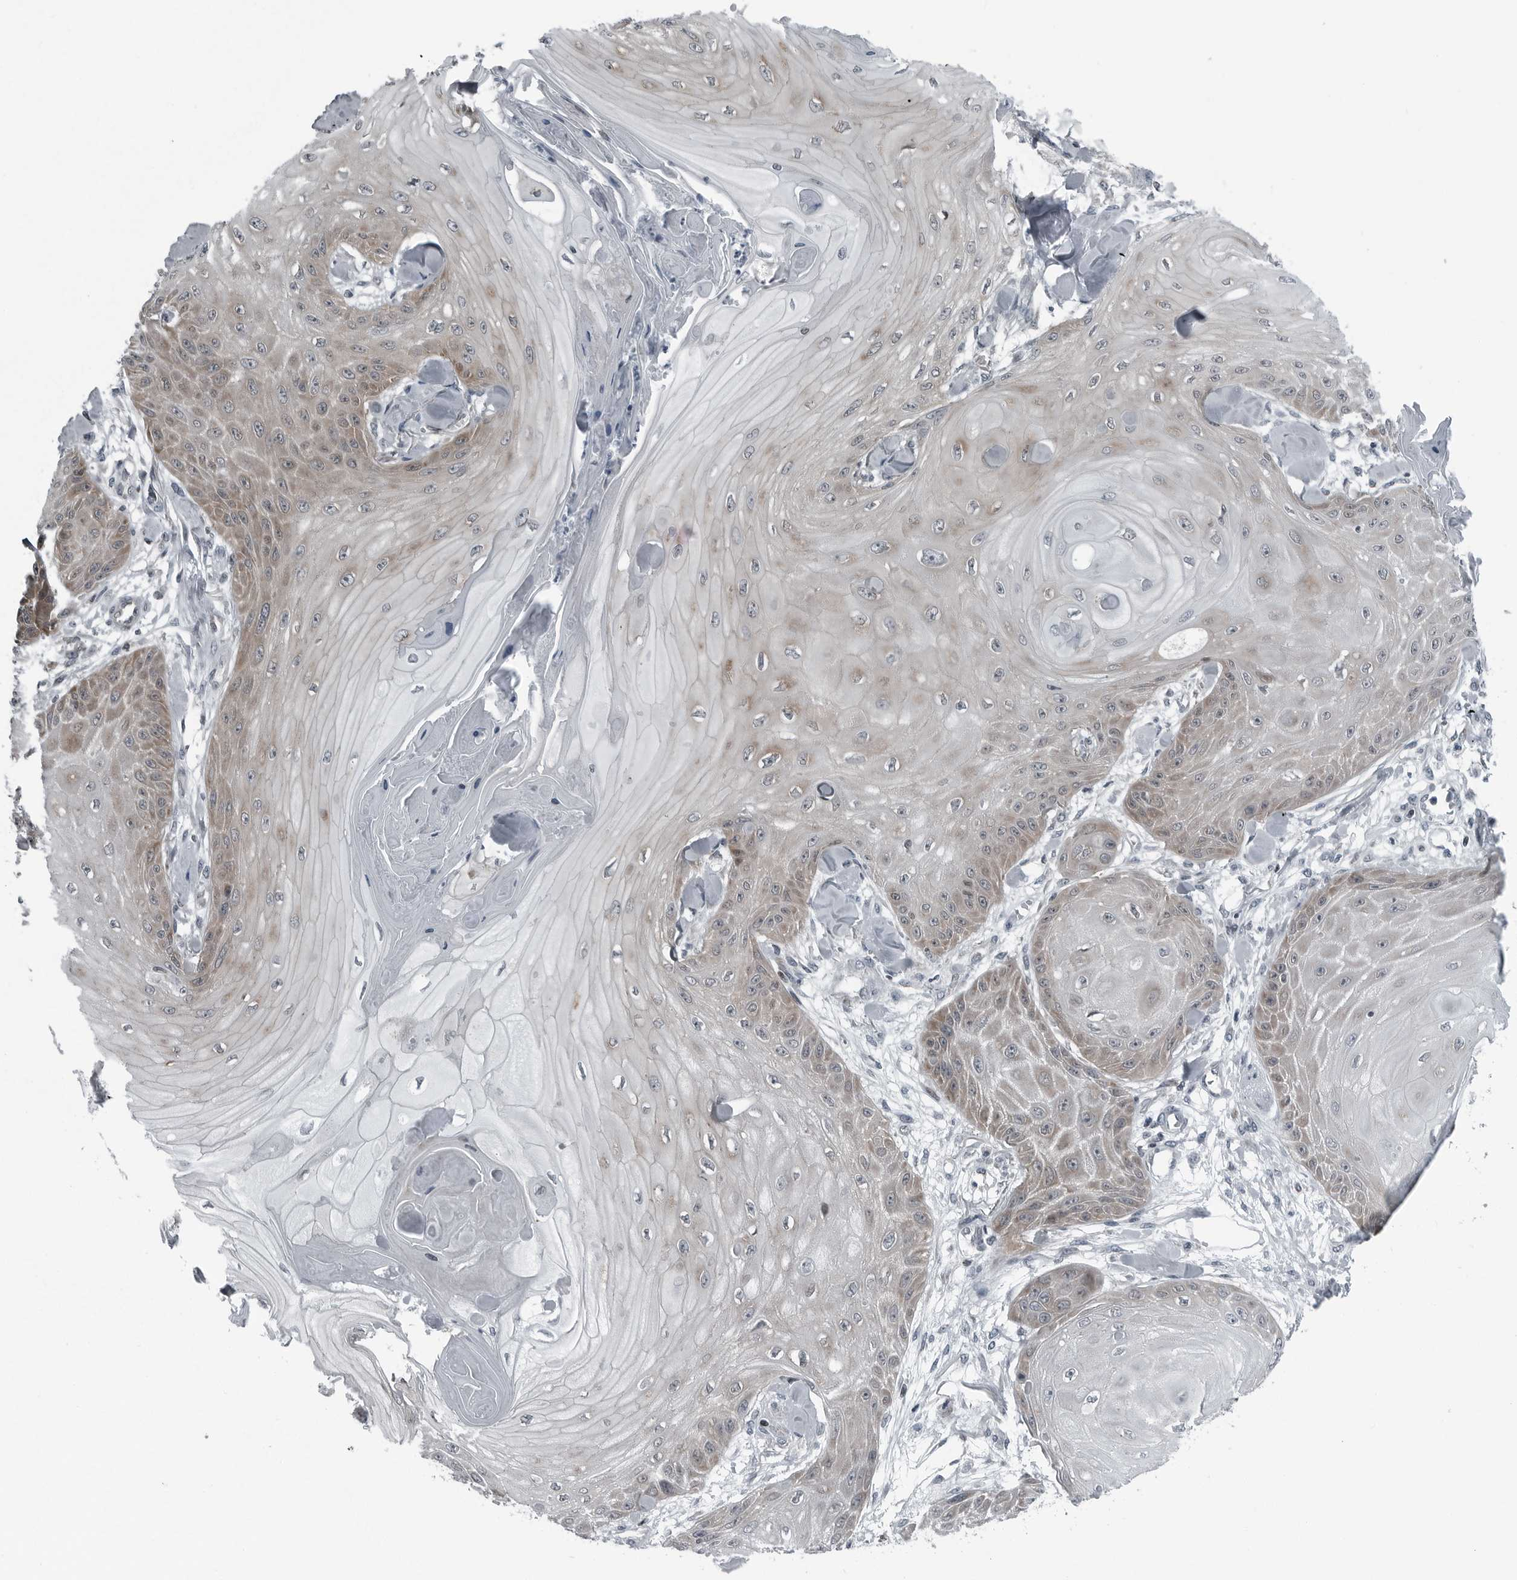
{"staining": {"intensity": "moderate", "quantity": "<25%", "location": "cytoplasmic/membranous"}, "tissue": "skin cancer", "cell_type": "Tumor cells", "image_type": "cancer", "snomed": [{"axis": "morphology", "description": "Squamous cell carcinoma, NOS"}, {"axis": "topography", "description": "Skin"}], "caption": "Skin cancer (squamous cell carcinoma) stained with a brown dye demonstrates moderate cytoplasmic/membranous positive expression in approximately <25% of tumor cells.", "gene": "GAK", "patient": {"sex": "male", "age": 74}}